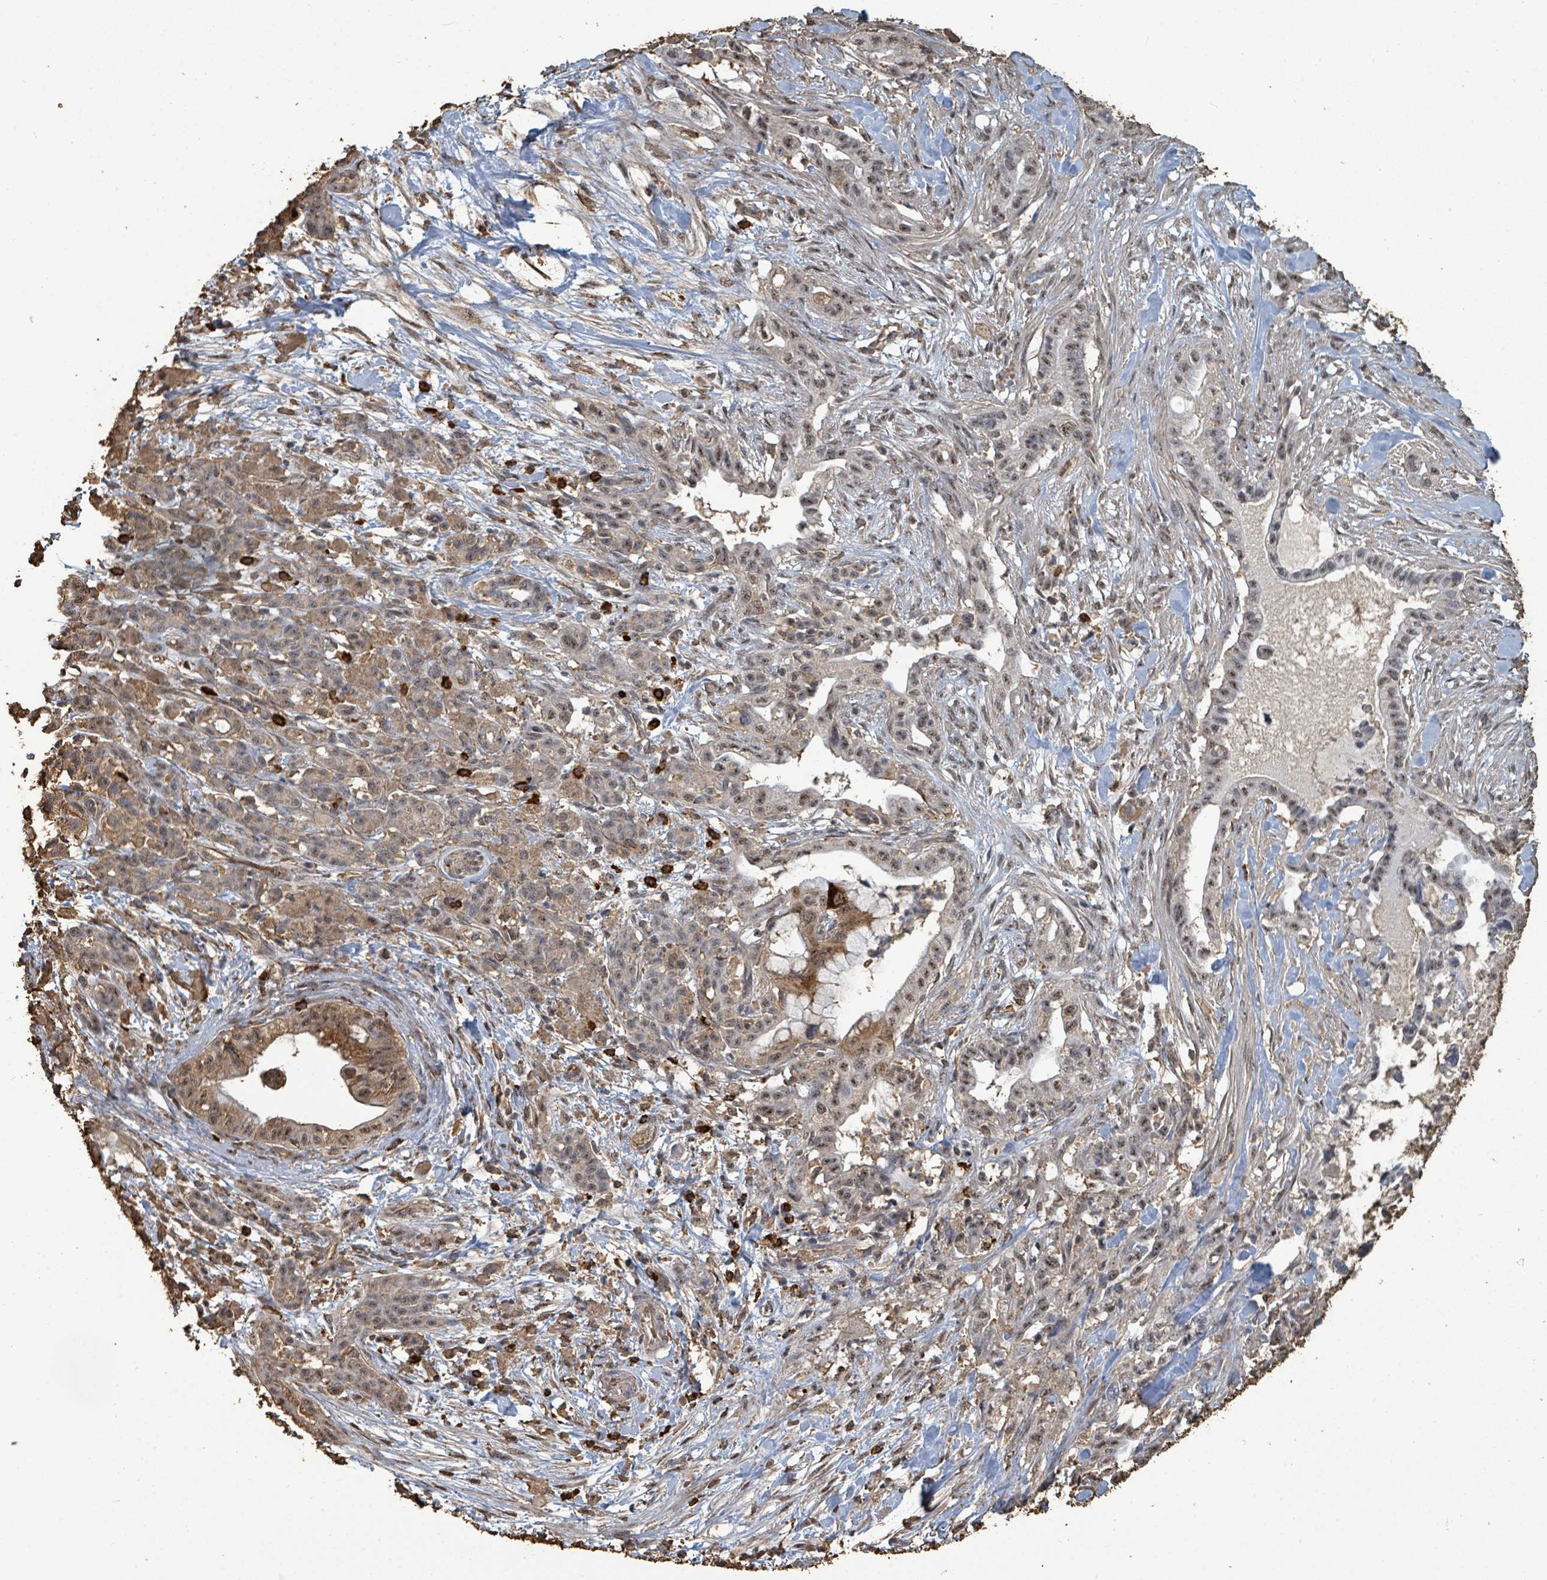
{"staining": {"intensity": "moderate", "quantity": "25%-75%", "location": "cytoplasmic/membranous,nuclear"}, "tissue": "pancreatic cancer", "cell_type": "Tumor cells", "image_type": "cancer", "snomed": [{"axis": "morphology", "description": "Adenocarcinoma, NOS"}, {"axis": "topography", "description": "Pancreas"}], "caption": "Moderate cytoplasmic/membranous and nuclear expression for a protein is seen in approximately 25%-75% of tumor cells of adenocarcinoma (pancreatic) using immunohistochemistry.", "gene": "C6orf52", "patient": {"sex": "male", "age": 44}}